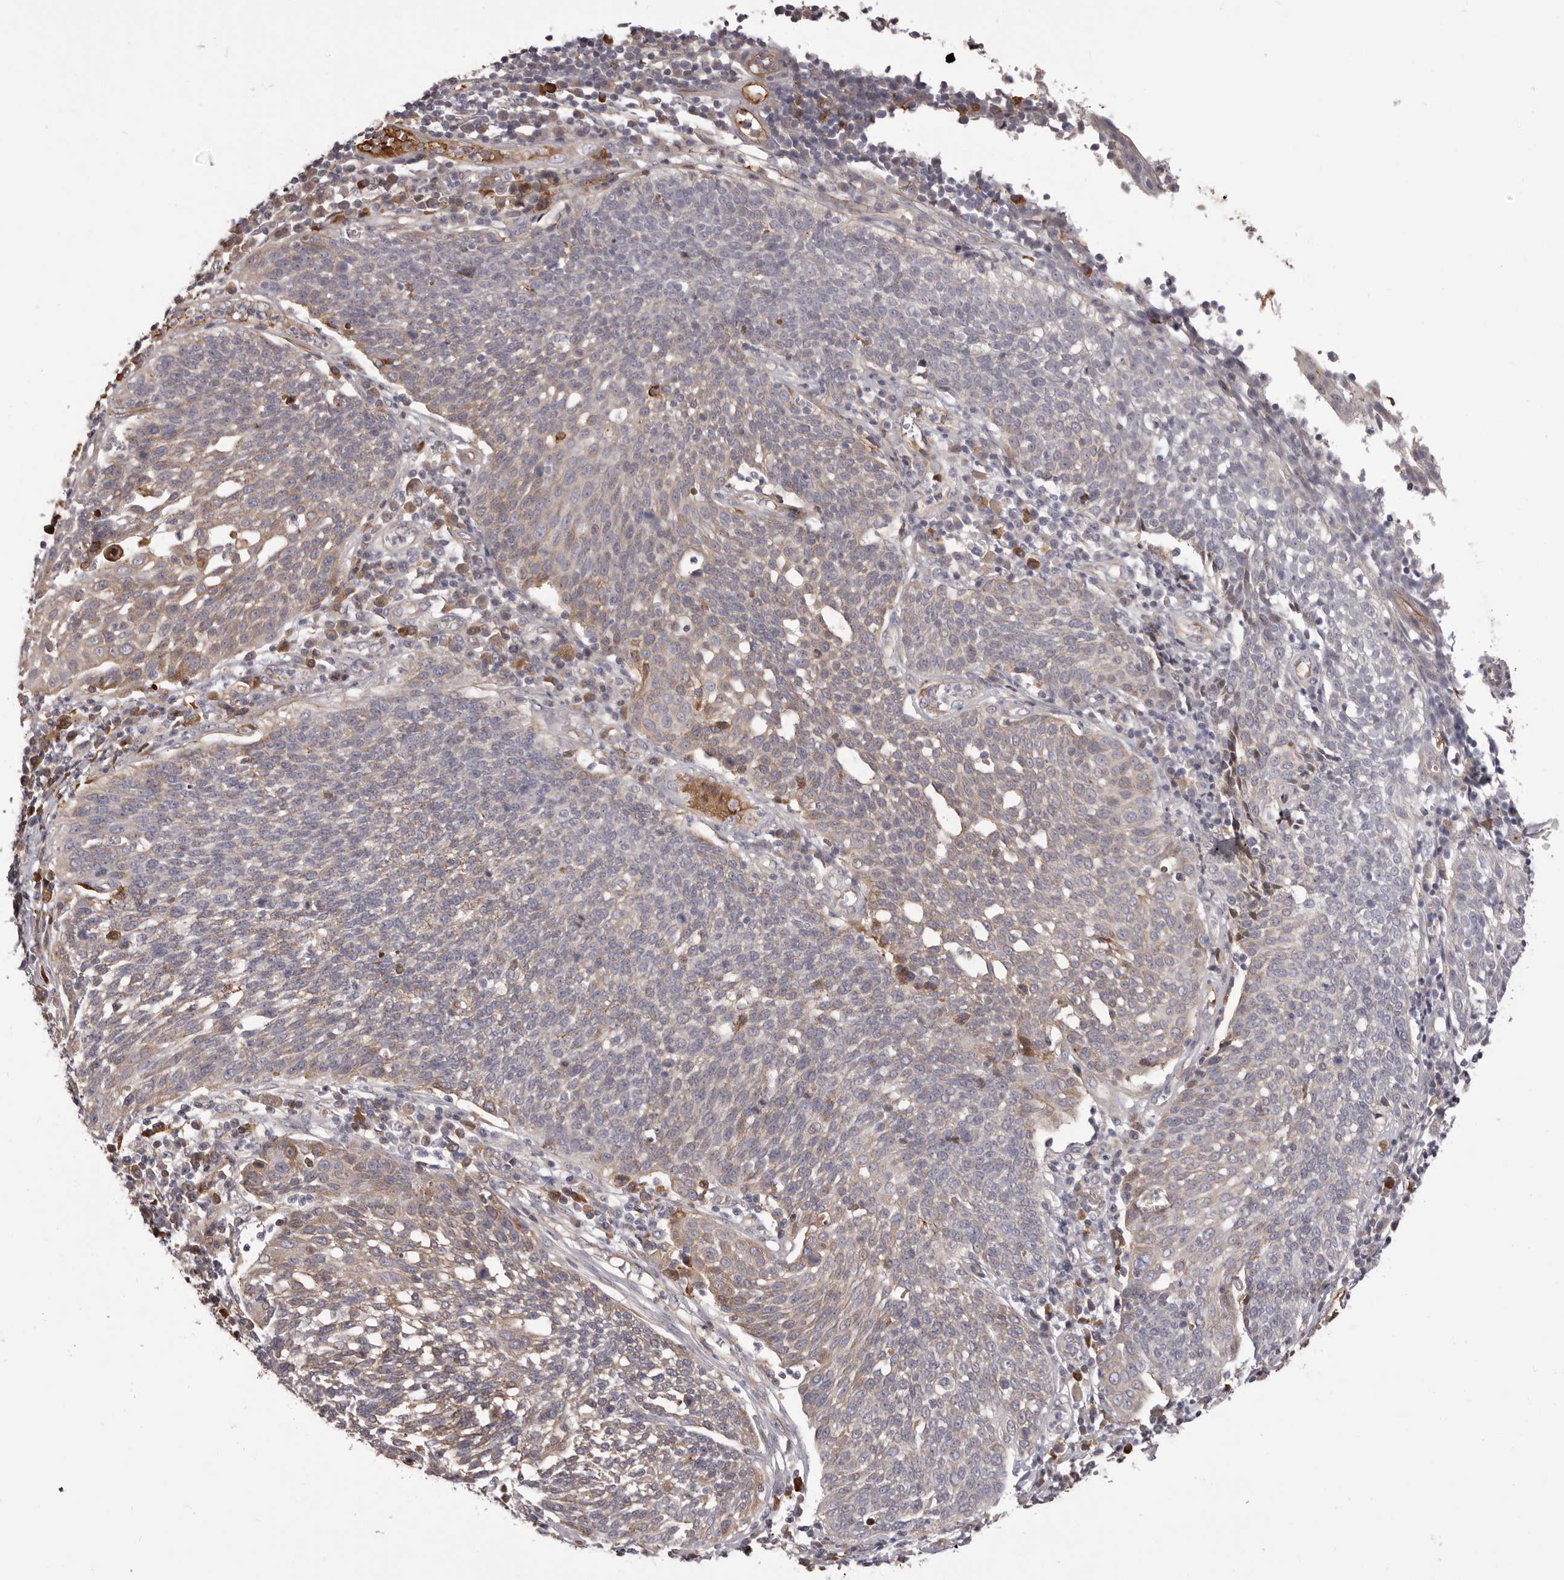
{"staining": {"intensity": "weak", "quantity": "<25%", "location": "cytoplasmic/membranous"}, "tissue": "cervical cancer", "cell_type": "Tumor cells", "image_type": "cancer", "snomed": [{"axis": "morphology", "description": "Squamous cell carcinoma, NOS"}, {"axis": "topography", "description": "Cervix"}], "caption": "Human cervical cancer (squamous cell carcinoma) stained for a protein using IHC exhibits no staining in tumor cells.", "gene": "OTUD3", "patient": {"sex": "female", "age": 34}}